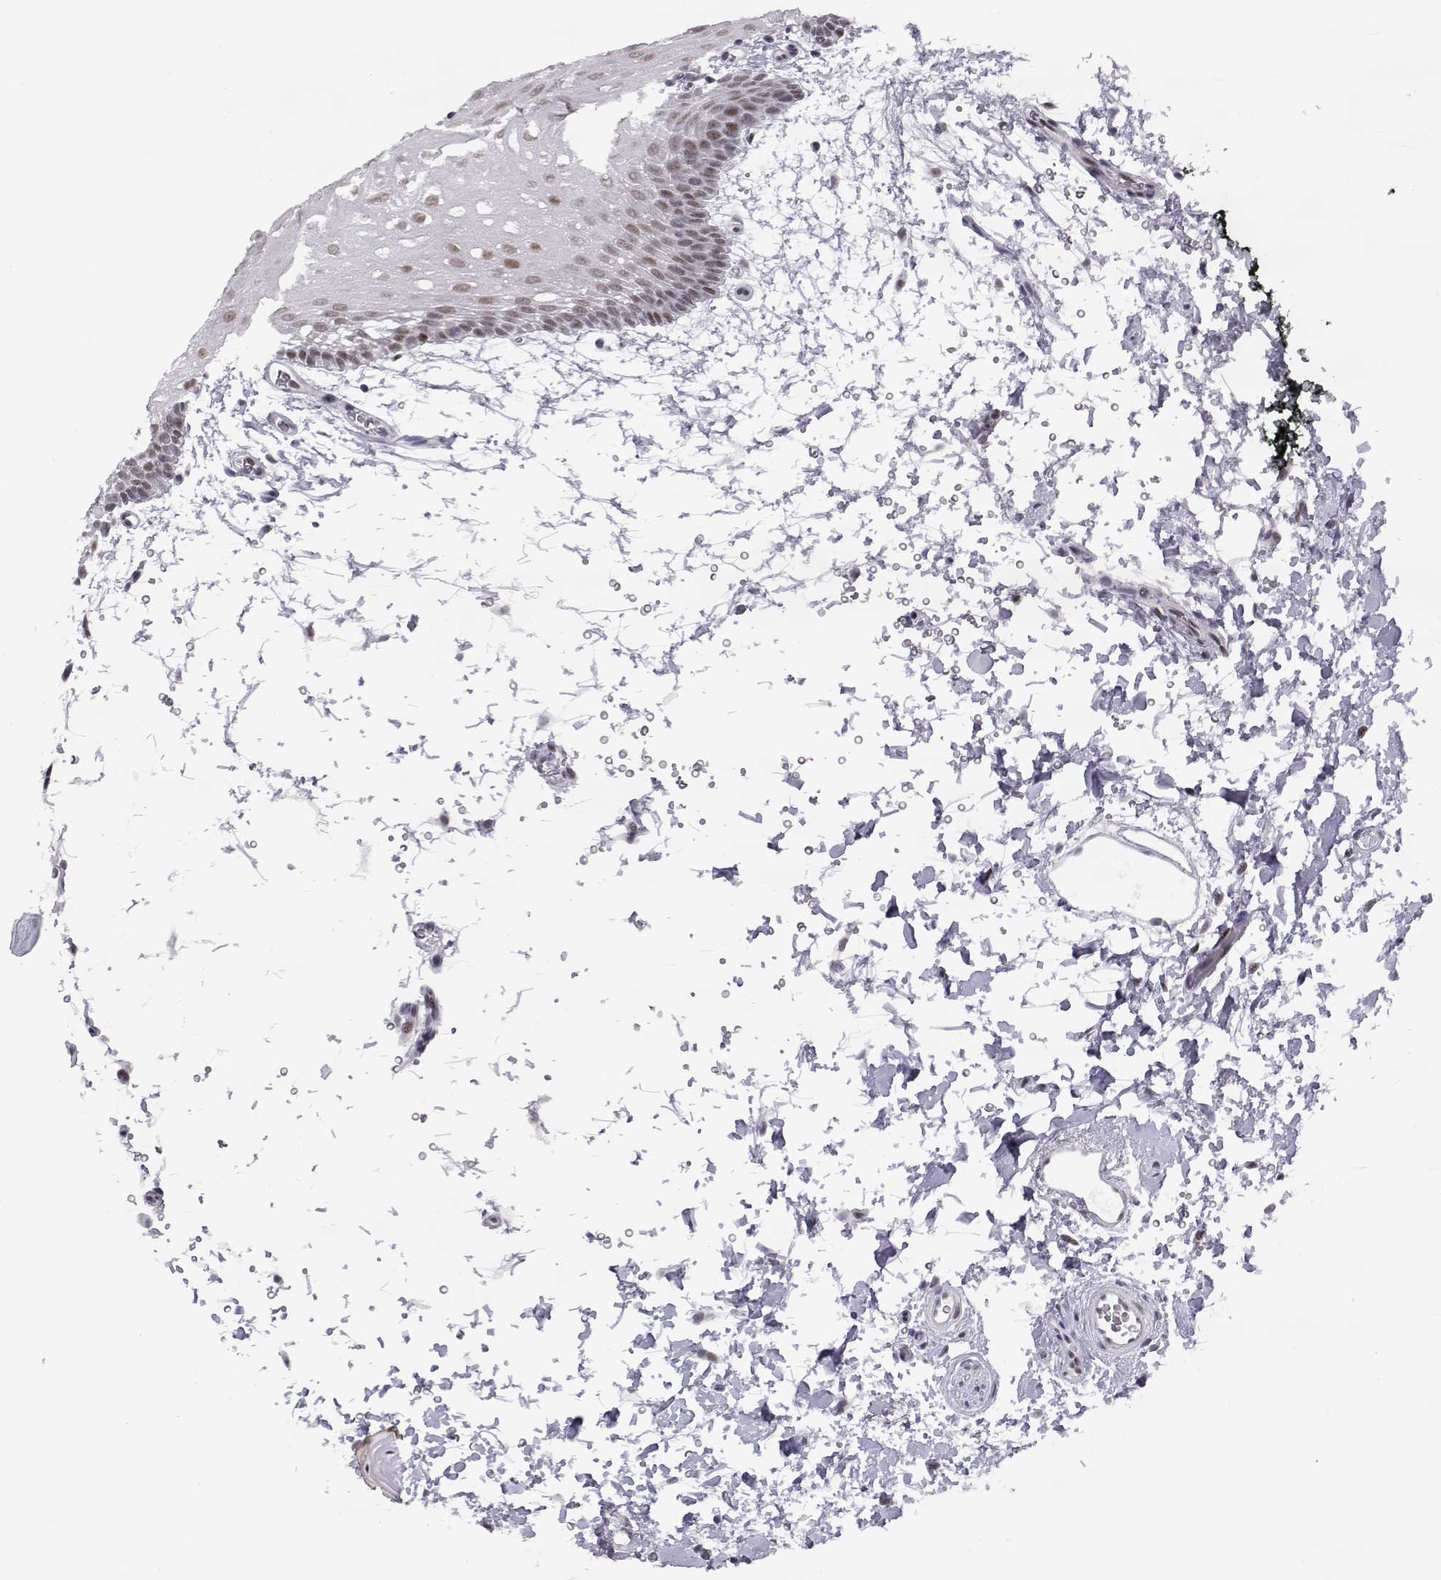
{"staining": {"intensity": "moderate", "quantity": ">75%", "location": "nuclear"}, "tissue": "oral mucosa", "cell_type": "Squamous epithelial cells", "image_type": "normal", "snomed": [{"axis": "morphology", "description": "Normal tissue, NOS"}, {"axis": "topography", "description": "Oral tissue"}, {"axis": "topography", "description": "Head-Neck"}], "caption": "A high-resolution histopathology image shows immunohistochemistry (IHC) staining of unremarkable oral mucosa, which displays moderate nuclear positivity in about >75% of squamous epithelial cells. (DAB (3,3'-diaminobenzidine) = brown stain, brightfield microscopy at high magnification).", "gene": "SIX6", "patient": {"sex": "male", "age": 65}}